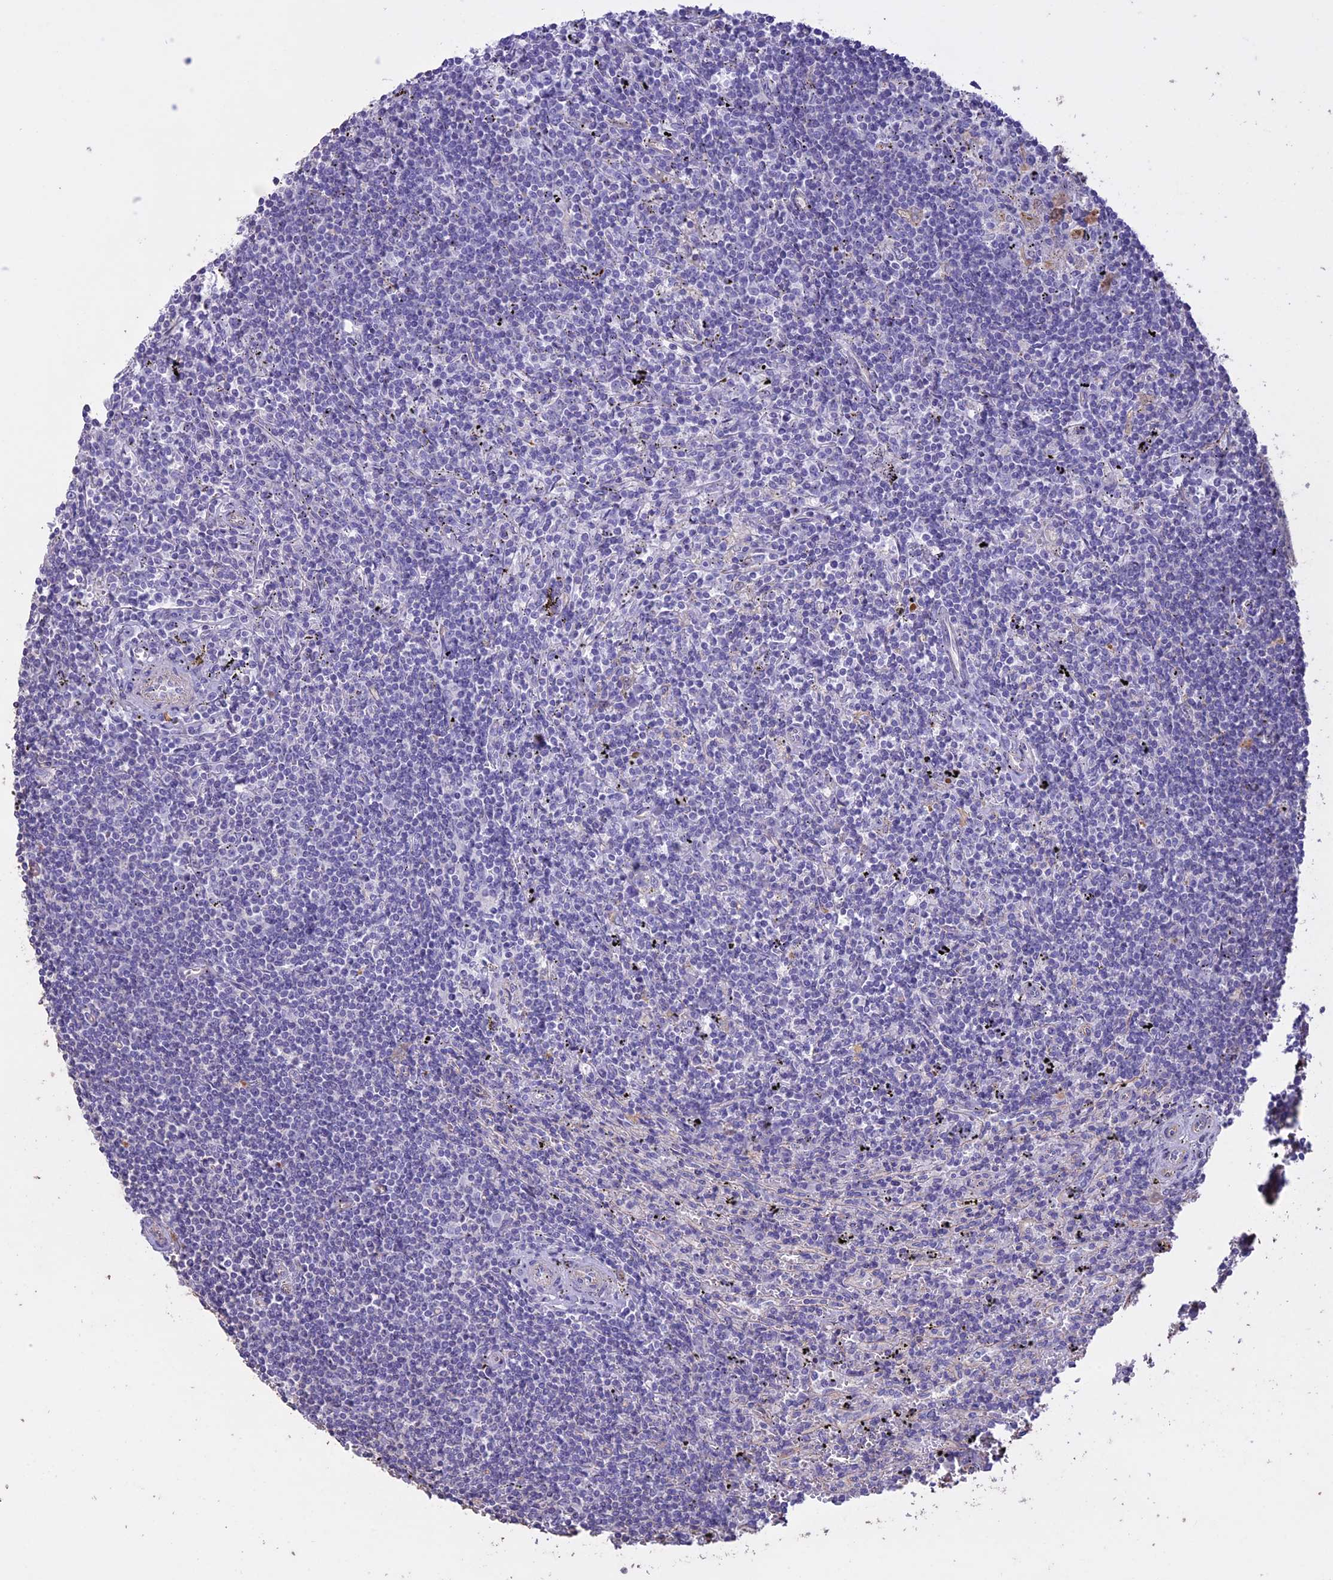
{"staining": {"intensity": "negative", "quantity": "none", "location": "none"}, "tissue": "lymphoma", "cell_type": "Tumor cells", "image_type": "cancer", "snomed": [{"axis": "morphology", "description": "Malignant lymphoma, non-Hodgkin's type, Low grade"}, {"axis": "topography", "description": "Spleen"}], "caption": "The micrograph demonstrates no significant expression in tumor cells of lymphoma.", "gene": "CCDC148", "patient": {"sex": "male", "age": 76}}